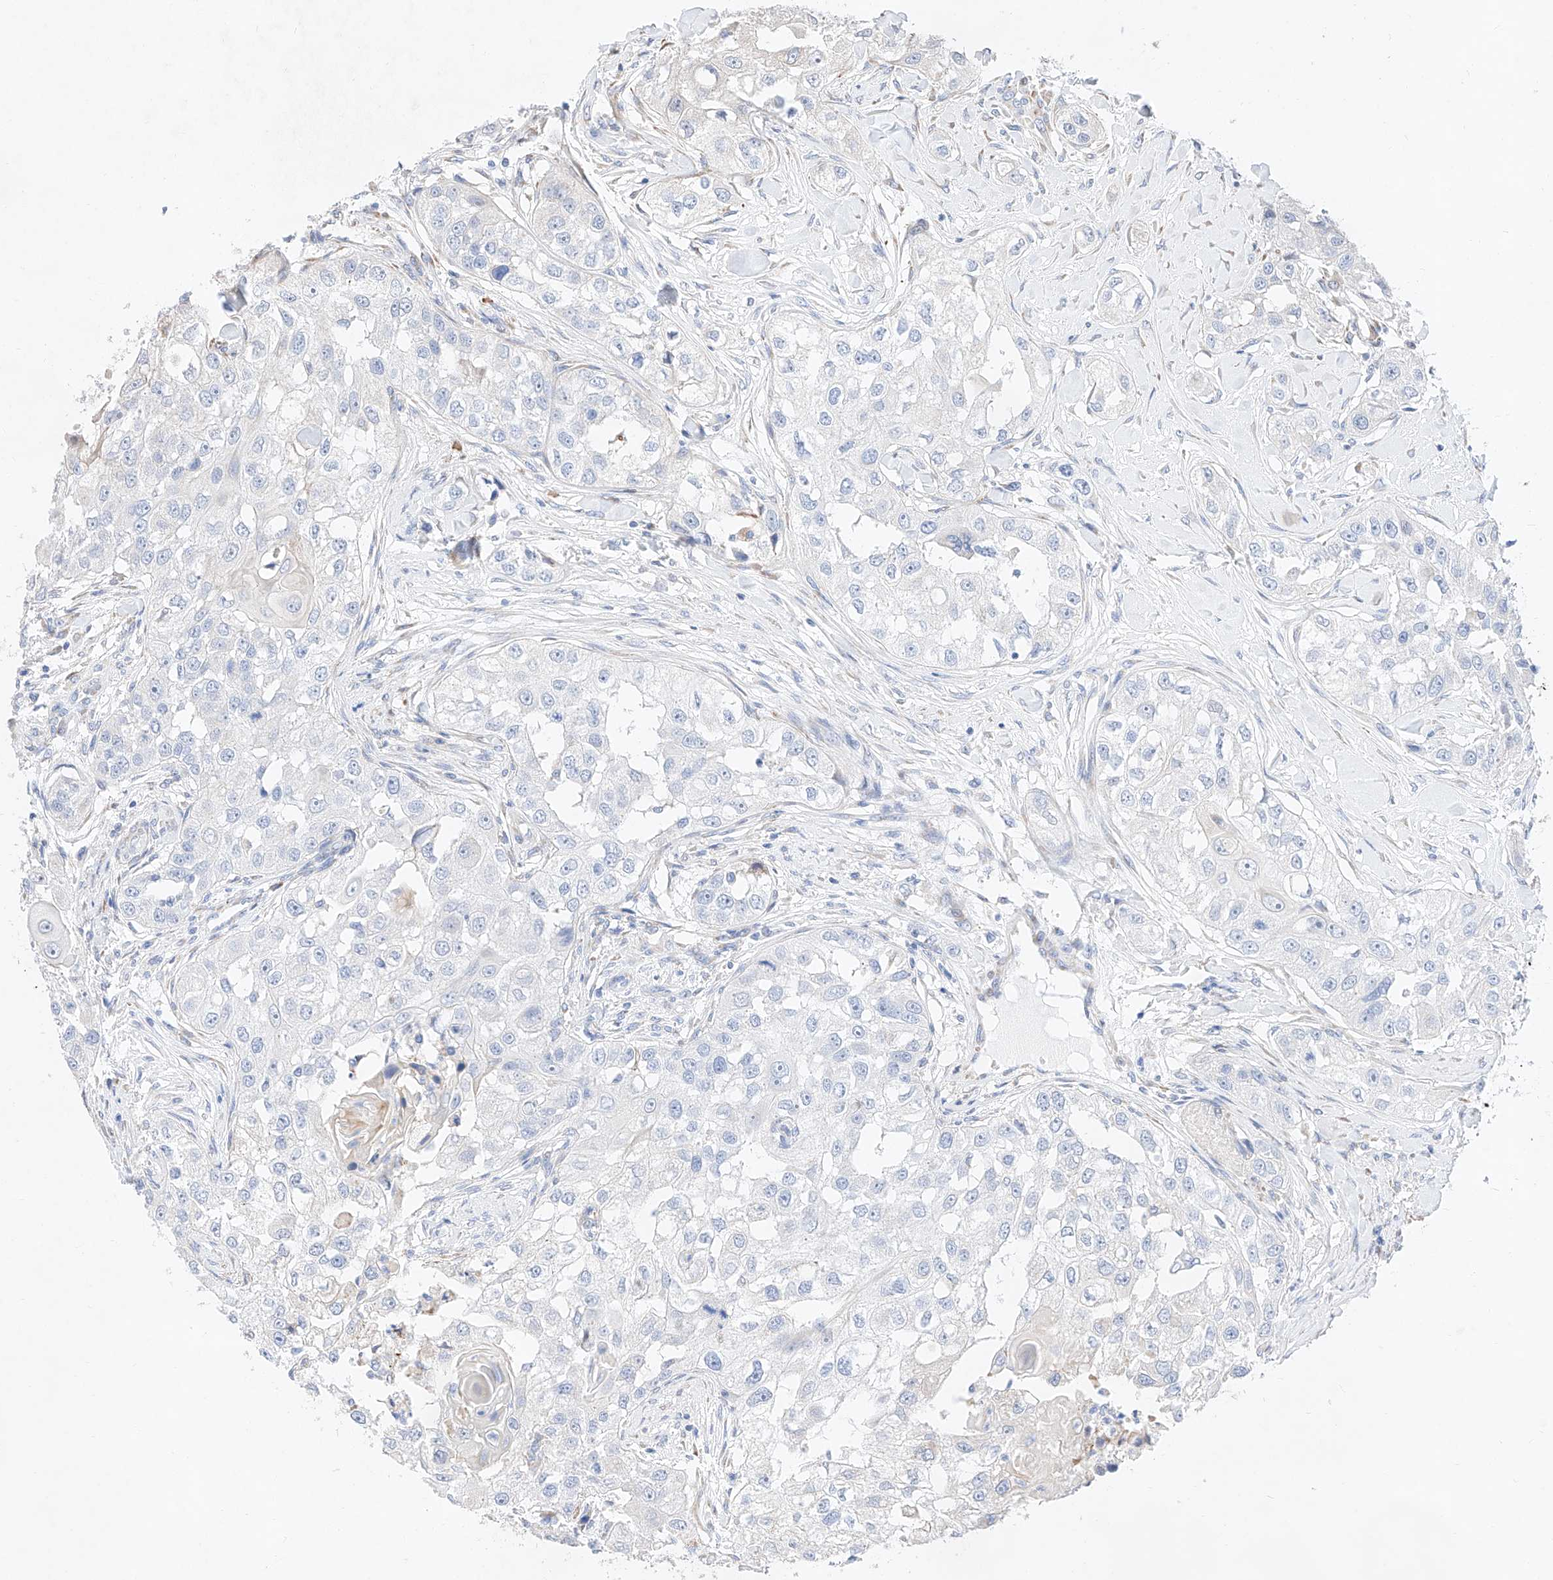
{"staining": {"intensity": "negative", "quantity": "none", "location": "none"}, "tissue": "head and neck cancer", "cell_type": "Tumor cells", "image_type": "cancer", "snomed": [{"axis": "morphology", "description": "Normal tissue, NOS"}, {"axis": "morphology", "description": "Squamous cell carcinoma, NOS"}, {"axis": "topography", "description": "Skeletal muscle"}, {"axis": "topography", "description": "Head-Neck"}], "caption": "This is a micrograph of IHC staining of head and neck cancer, which shows no staining in tumor cells.", "gene": "ATP9B", "patient": {"sex": "male", "age": 51}}